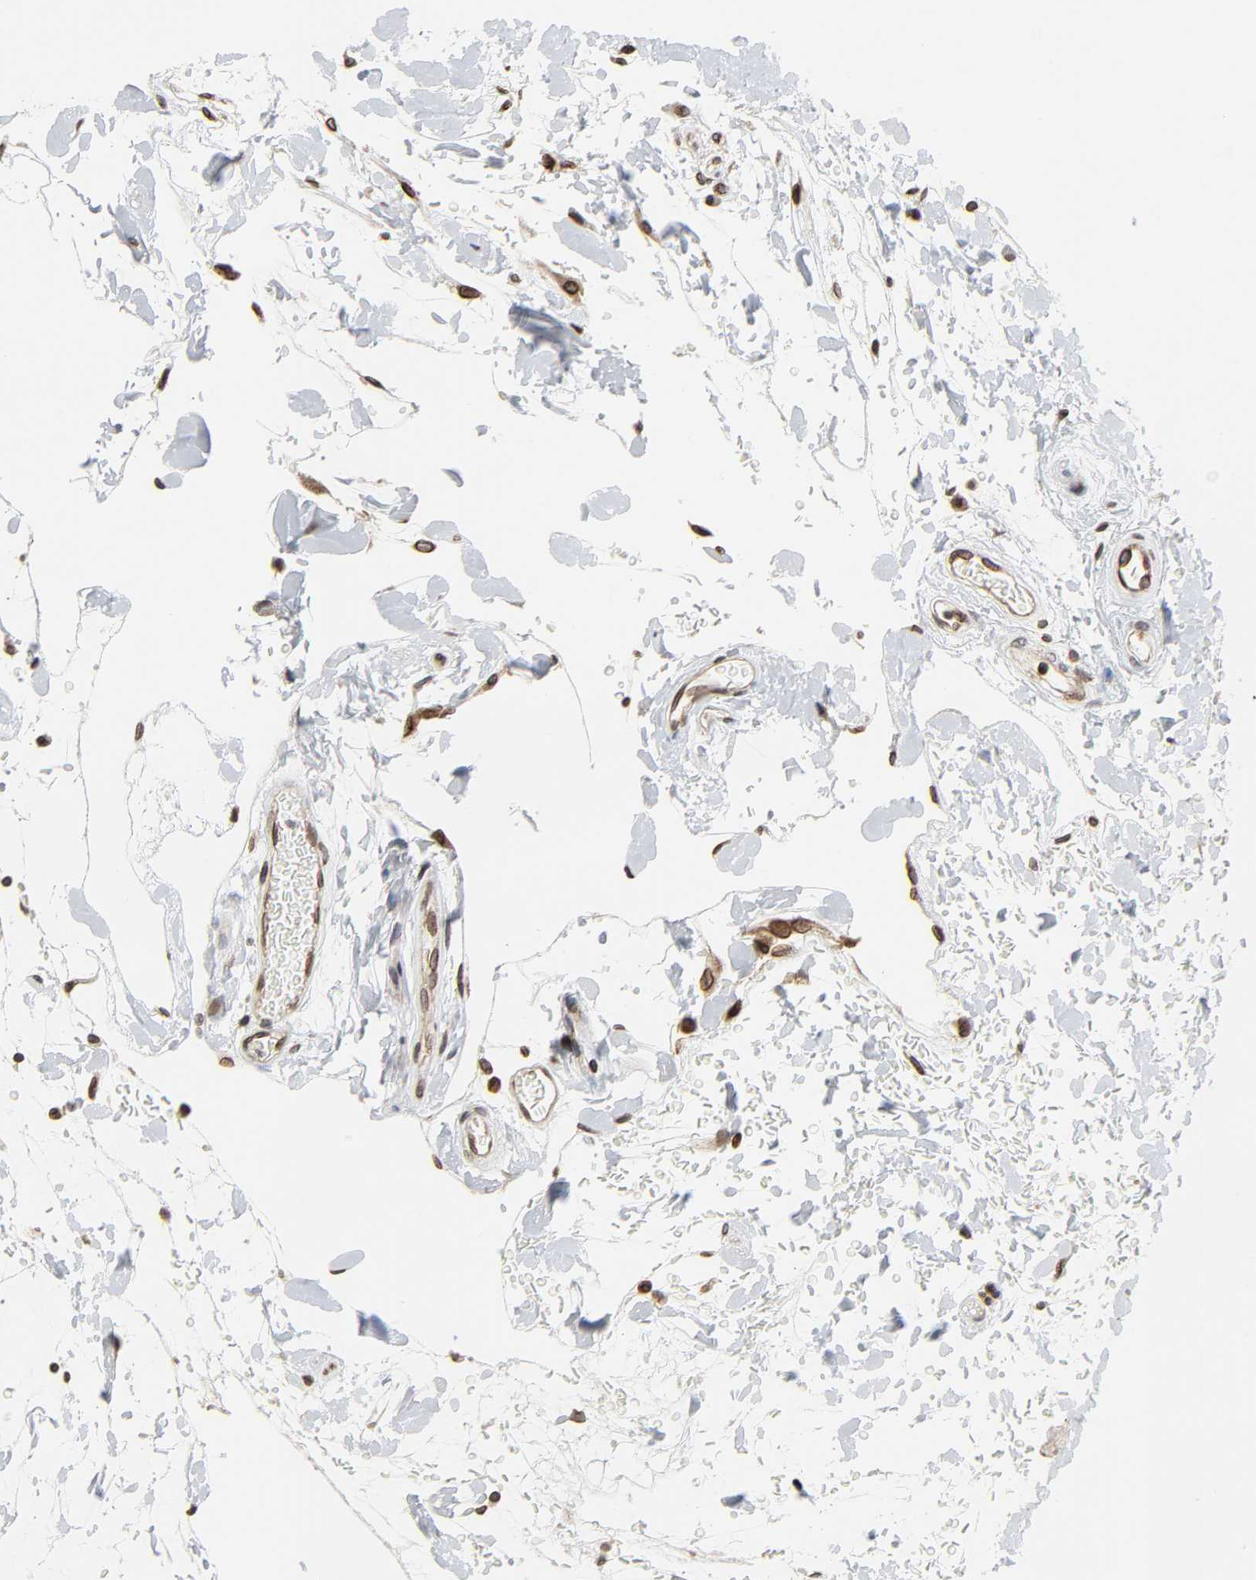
{"staining": {"intensity": "strong", "quantity": ">75%", "location": "cytoplasmic/membranous,nuclear"}, "tissue": "stomach", "cell_type": "Glandular cells", "image_type": "normal", "snomed": [{"axis": "morphology", "description": "Normal tissue, NOS"}, {"axis": "topography", "description": "Stomach, upper"}, {"axis": "topography", "description": "Stomach"}], "caption": "IHC (DAB (3,3'-diaminobenzidine)) staining of benign human stomach displays strong cytoplasmic/membranous,nuclear protein staining in about >75% of glandular cells.", "gene": "RANGAP1", "patient": {"sex": "male", "age": 76}}